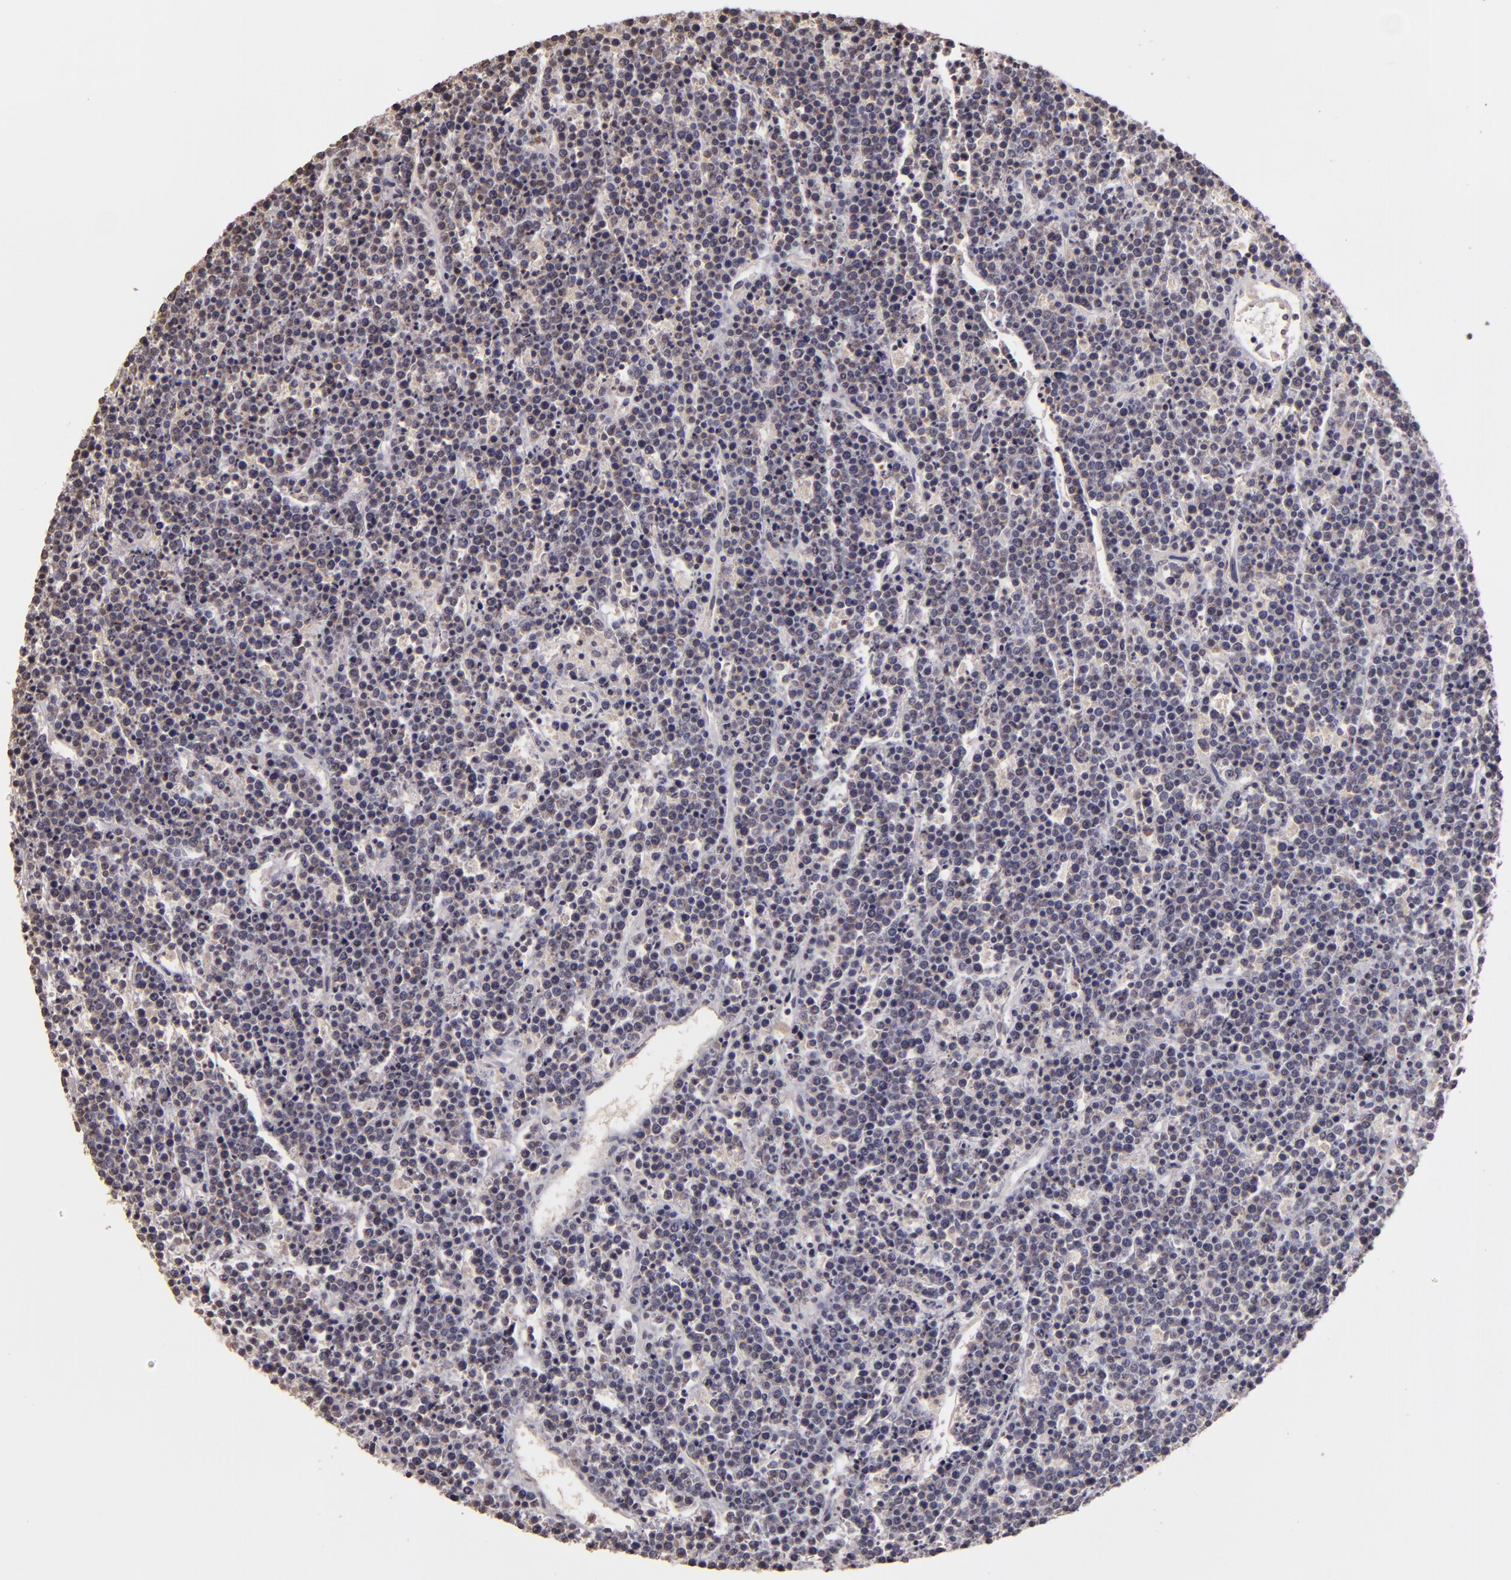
{"staining": {"intensity": "weak", "quantity": "25%-75%", "location": "cytoplasmic/membranous"}, "tissue": "lymphoma", "cell_type": "Tumor cells", "image_type": "cancer", "snomed": [{"axis": "morphology", "description": "Malignant lymphoma, non-Hodgkin's type, High grade"}, {"axis": "topography", "description": "Ovary"}], "caption": "About 25%-75% of tumor cells in human high-grade malignant lymphoma, non-Hodgkin's type exhibit weak cytoplasmic/membranous protein staining as visualized by brown immunohistochemical staining.", "gene": "ABL1", "patient": {"sex": "female", "age": 56}}